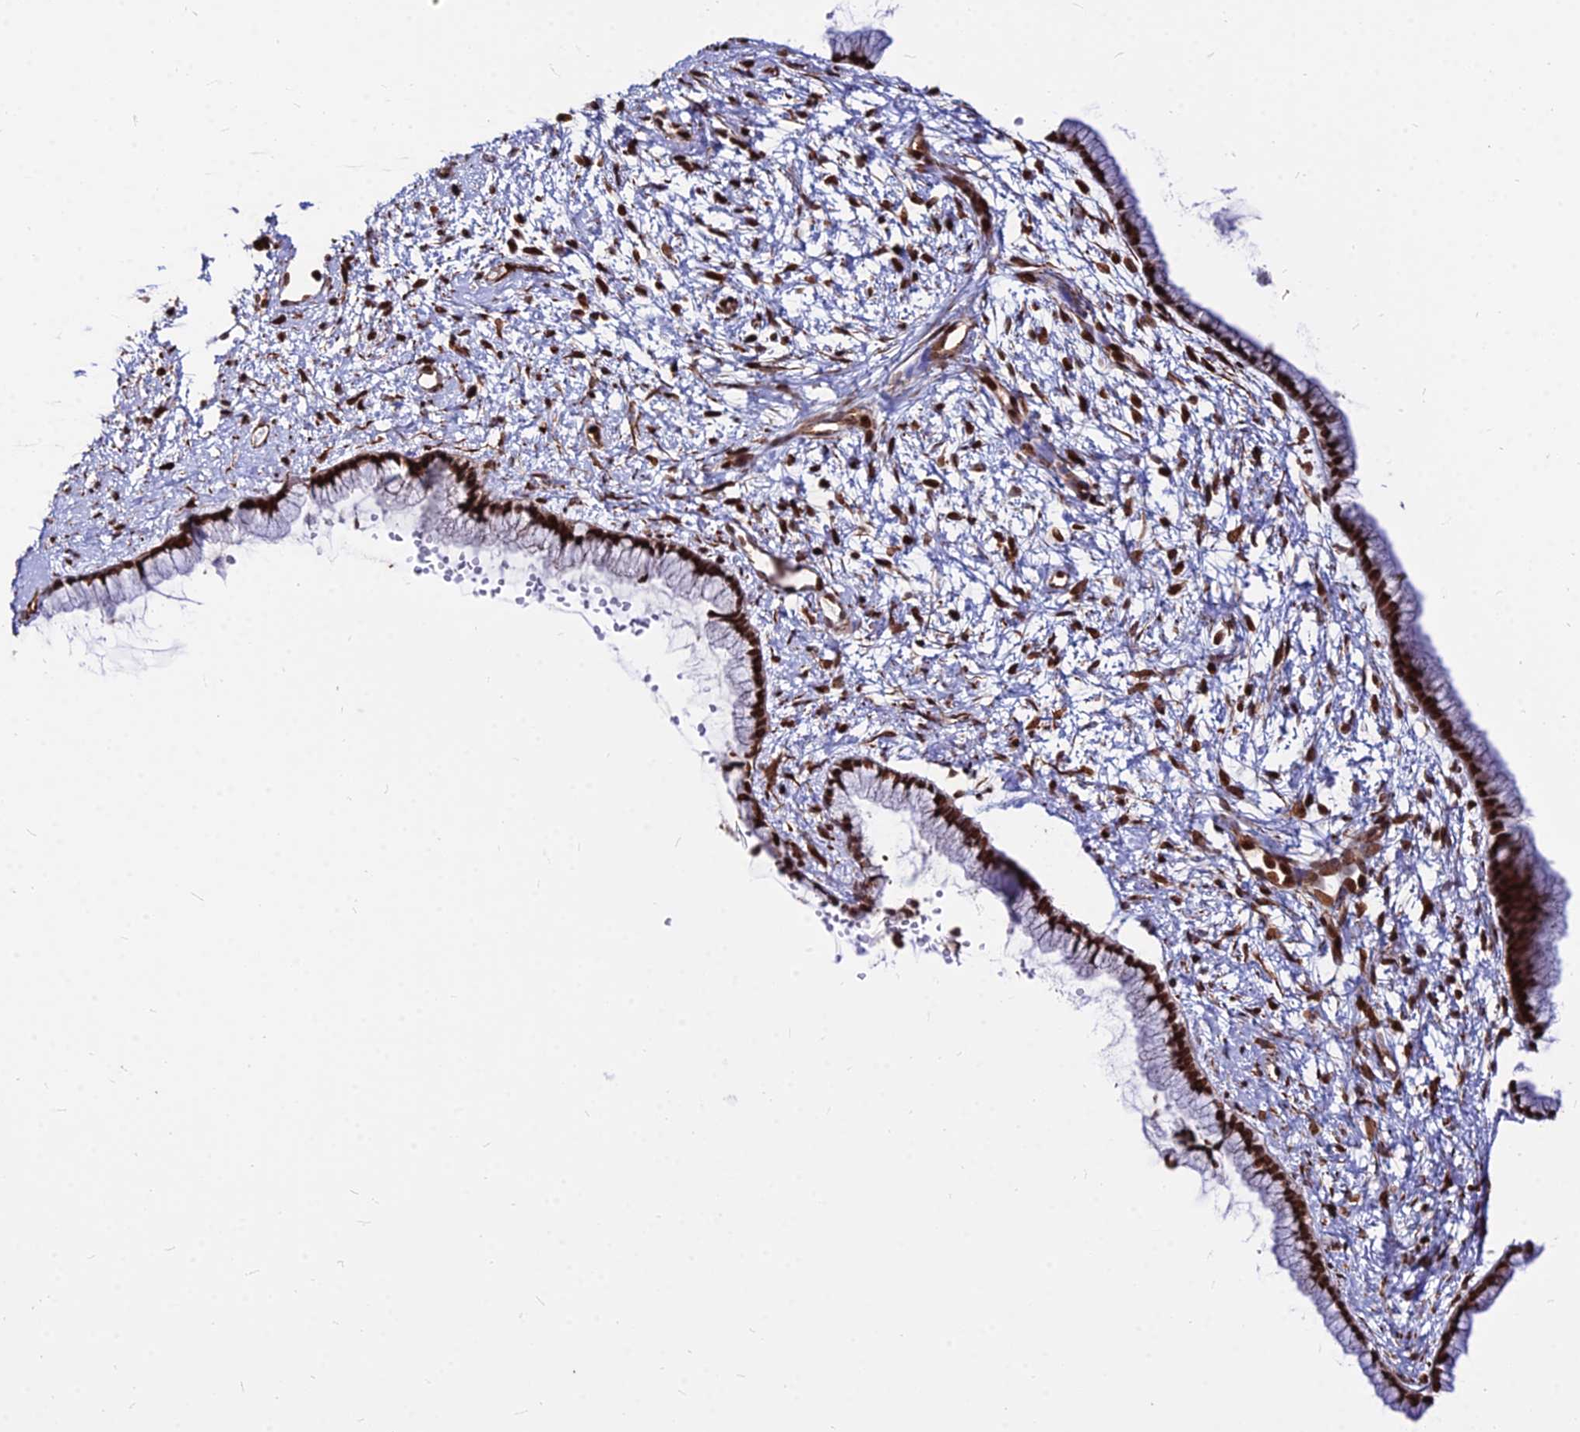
{"staining": {"intensity": "strong", "quantity": ">75%", "location": "nuclear"}, "tissue": "cervix", "cell_type": "Glandular cells", "image_type": "normal", "snomed": [{"axis": "morphology", "description": "Normal tissue, NOS"}, {"axis": "topography", "description": "Cervix"}], "caption": "DAB (3,3'-diaminobenzidine) immunohistochemical staining of normal human cervix shows strong nuclear protein staining in approximately >75% of glandular cells.", "gene": "NYAP2", "patient": {"sex": "female", "age": 57}}